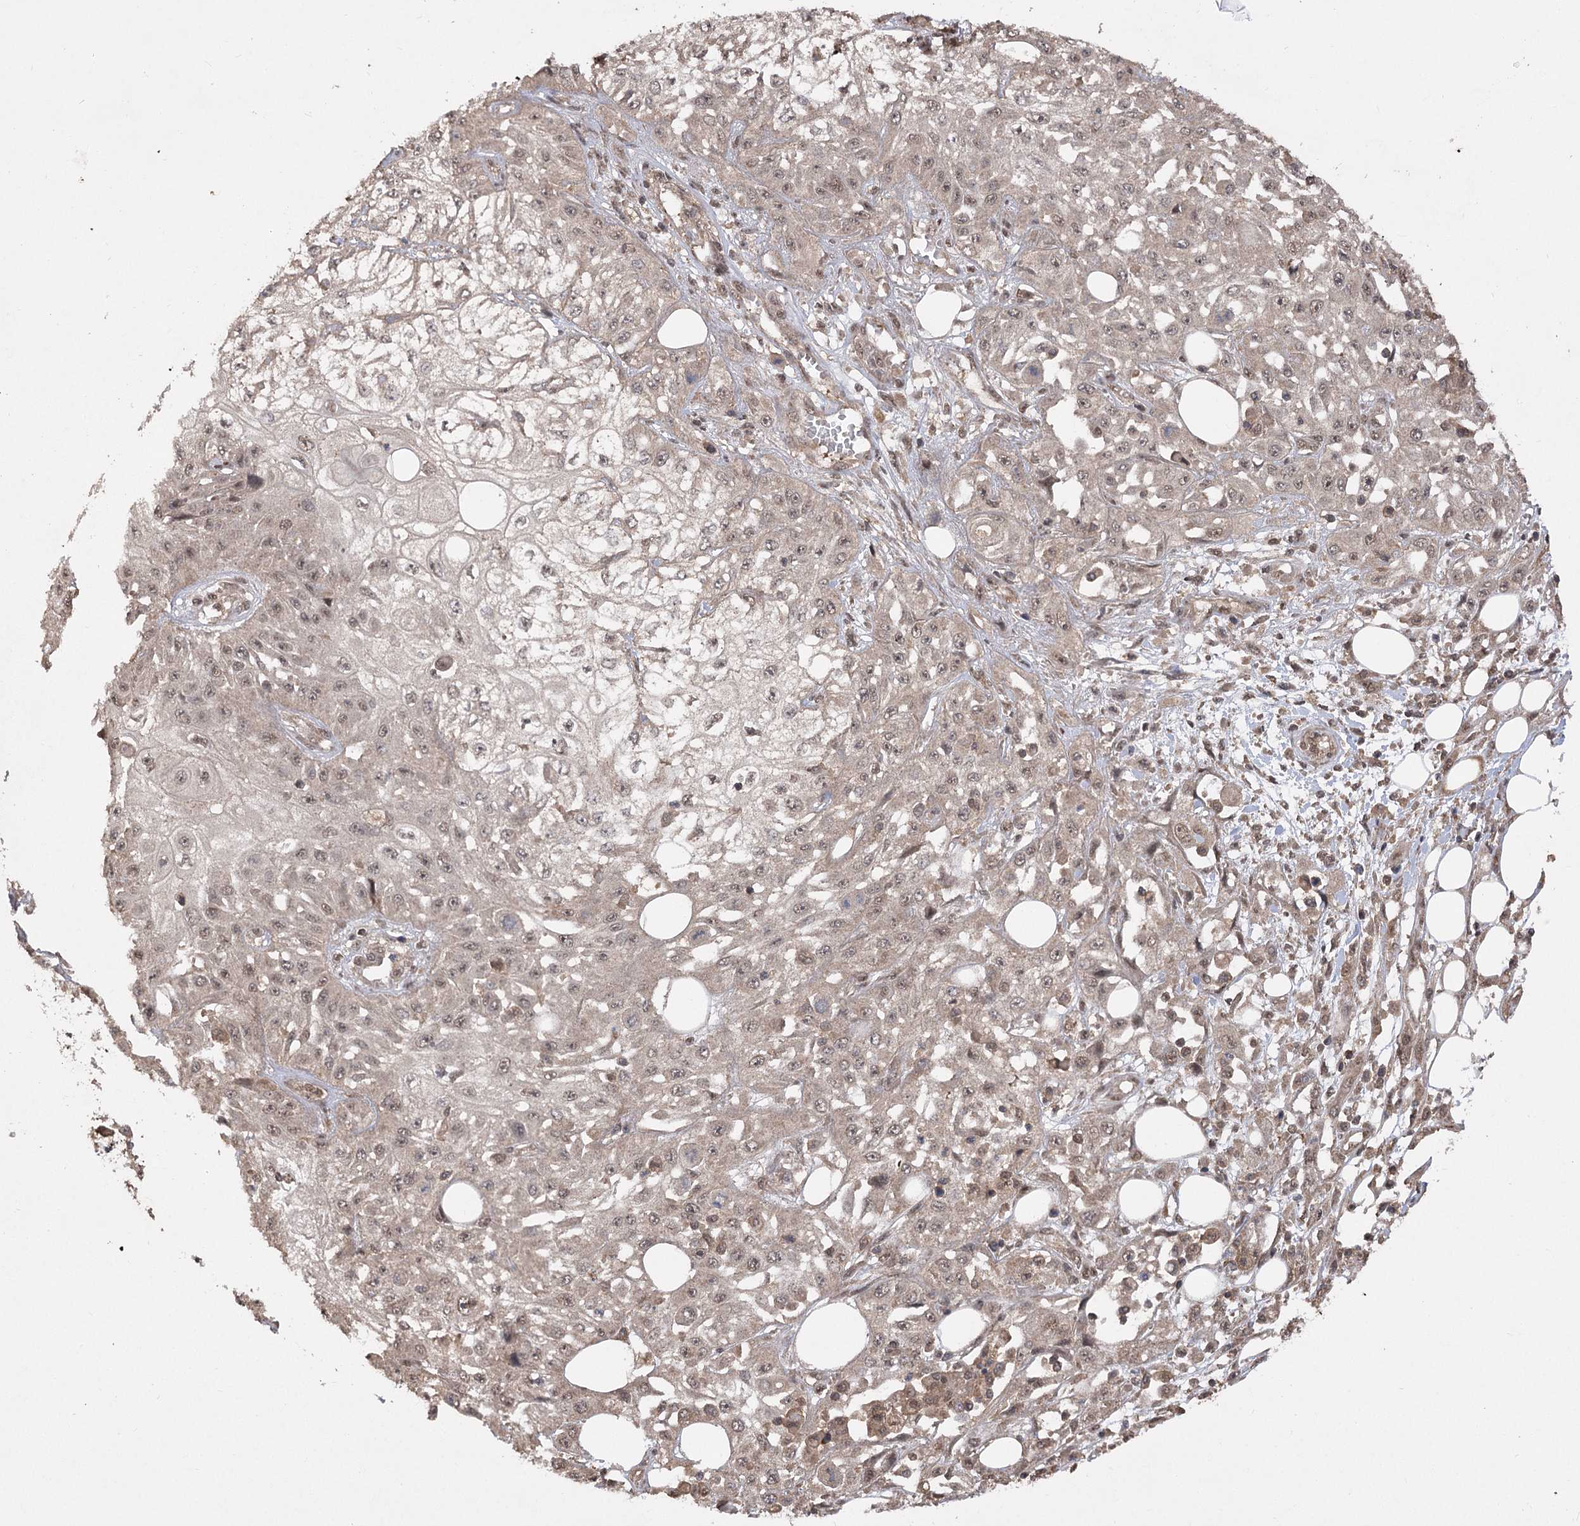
{"staining": {"intensity": "weak", "quantity": ">75%", "location": "cytoplasmic/membranous,nuclear"}, "tissue": "skin cancer", "cell_type": "Tumor cells", "image_type": "cancer", "snomed": [{"axis": "morphology", "description": "Squamous cell carcinoma, NOS"}, {"axis": "morphology", "description": "Squamous cell carcinoma, metastatic, NOS"}, {"axis": "topography", "description": "Skin"}, {"axis": "topography", "description": "Lymph node"}], "caption": "IHC of human skin cancer demonstrates low levels of weak cytoplasmic/membranous and nuclear positivity in about >75% of tumor cells.", "gene": "TENM2", "patient": {"sex": "male", "age": 75}}